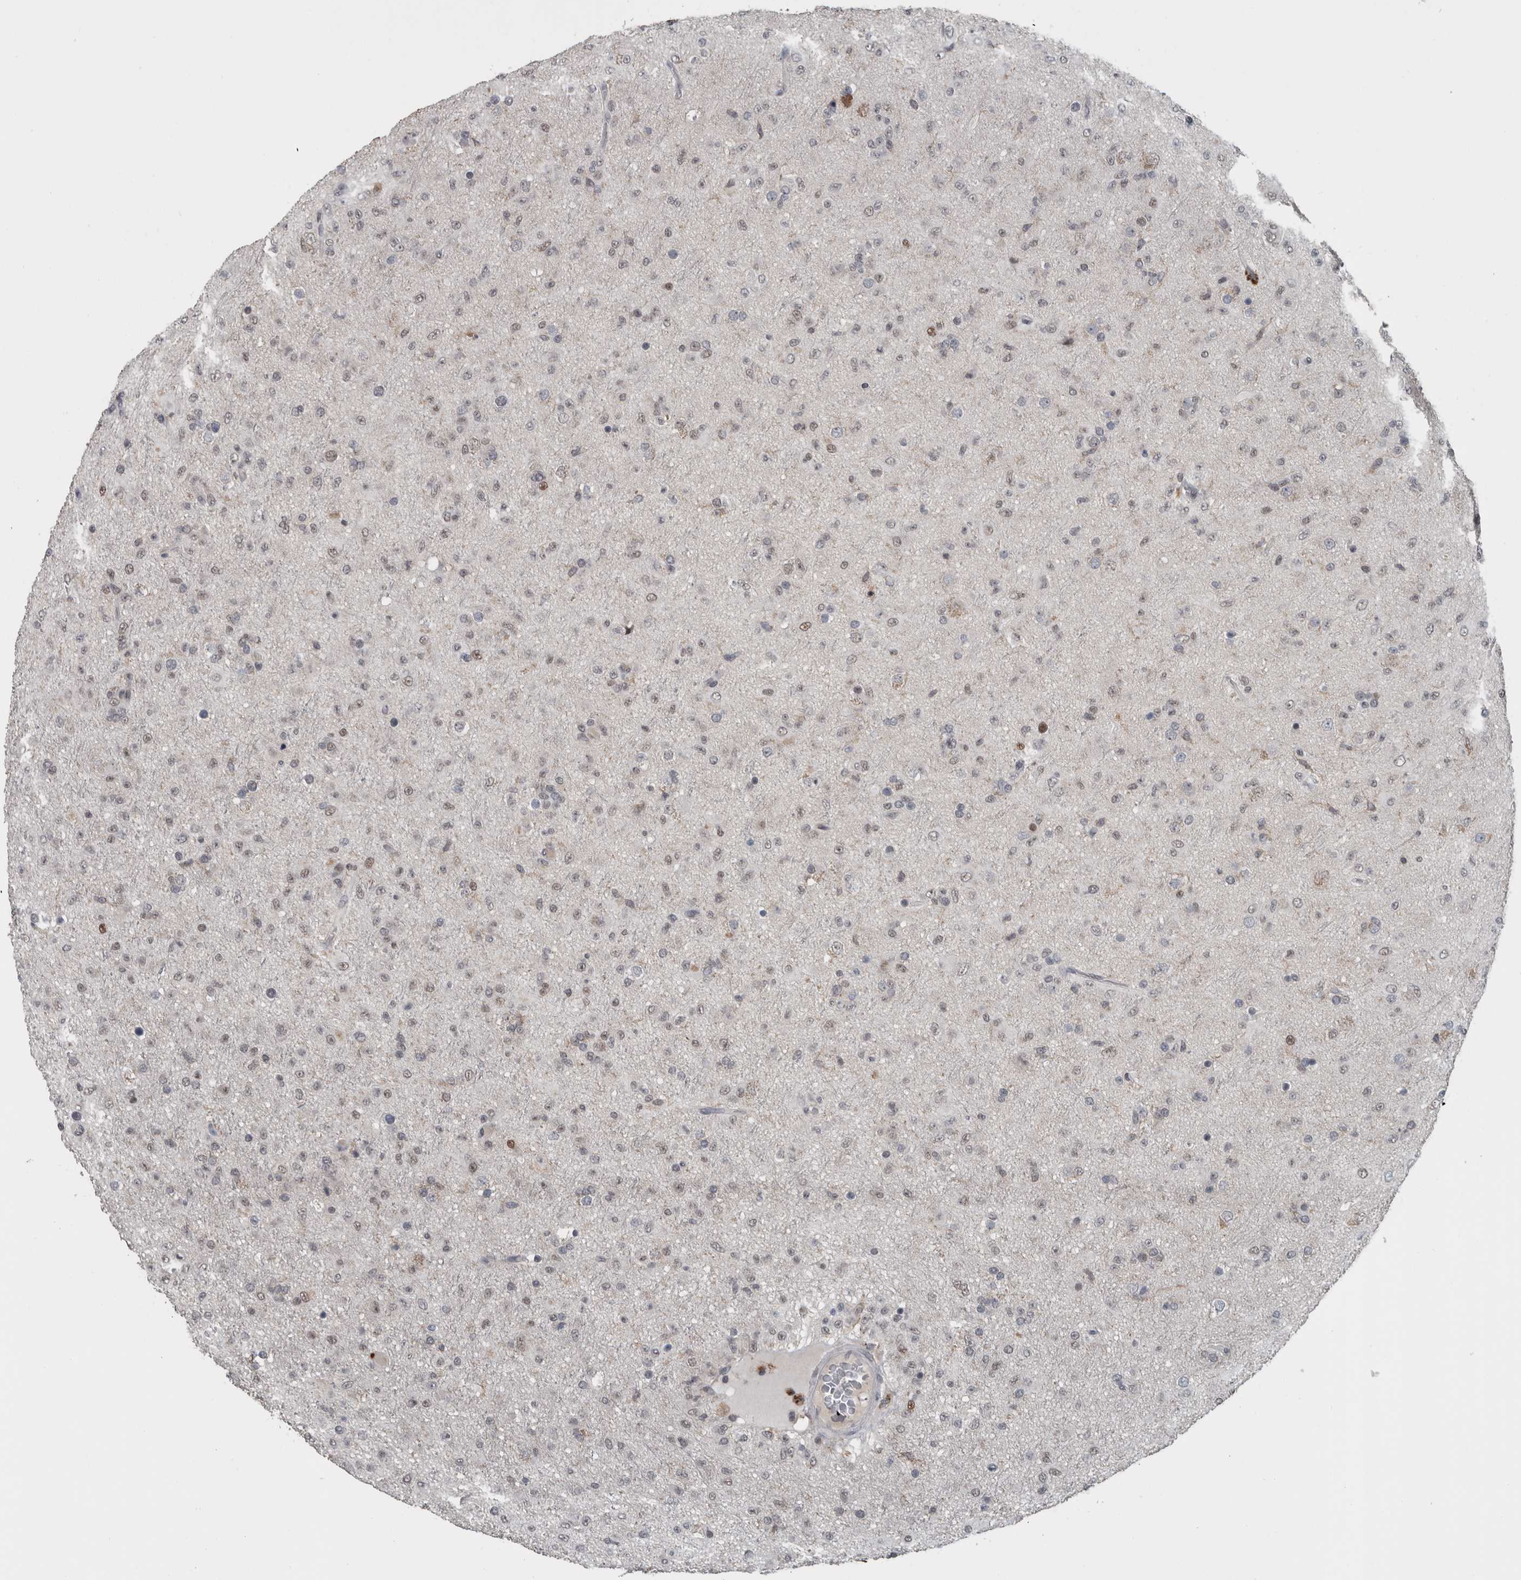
{"staining": {"intensity": "weak", "quantity": "<25%", "location": "nuclear"}, "tissue": "glioma", "cell_type": "Tumor cells", "image_type": "cancer", "snomed": [{"axis": "morphology", "description": "Glioma, malignant, Low grade"}, {"axis": "topography", "description": "Brain"}], "caption": "This is a image of IHC staining of malignant glioma (low-grade), which shows no positivity in tumor cells.", "gene": "ZBTB21", "patient": {"sex": "male", "age": 65}}